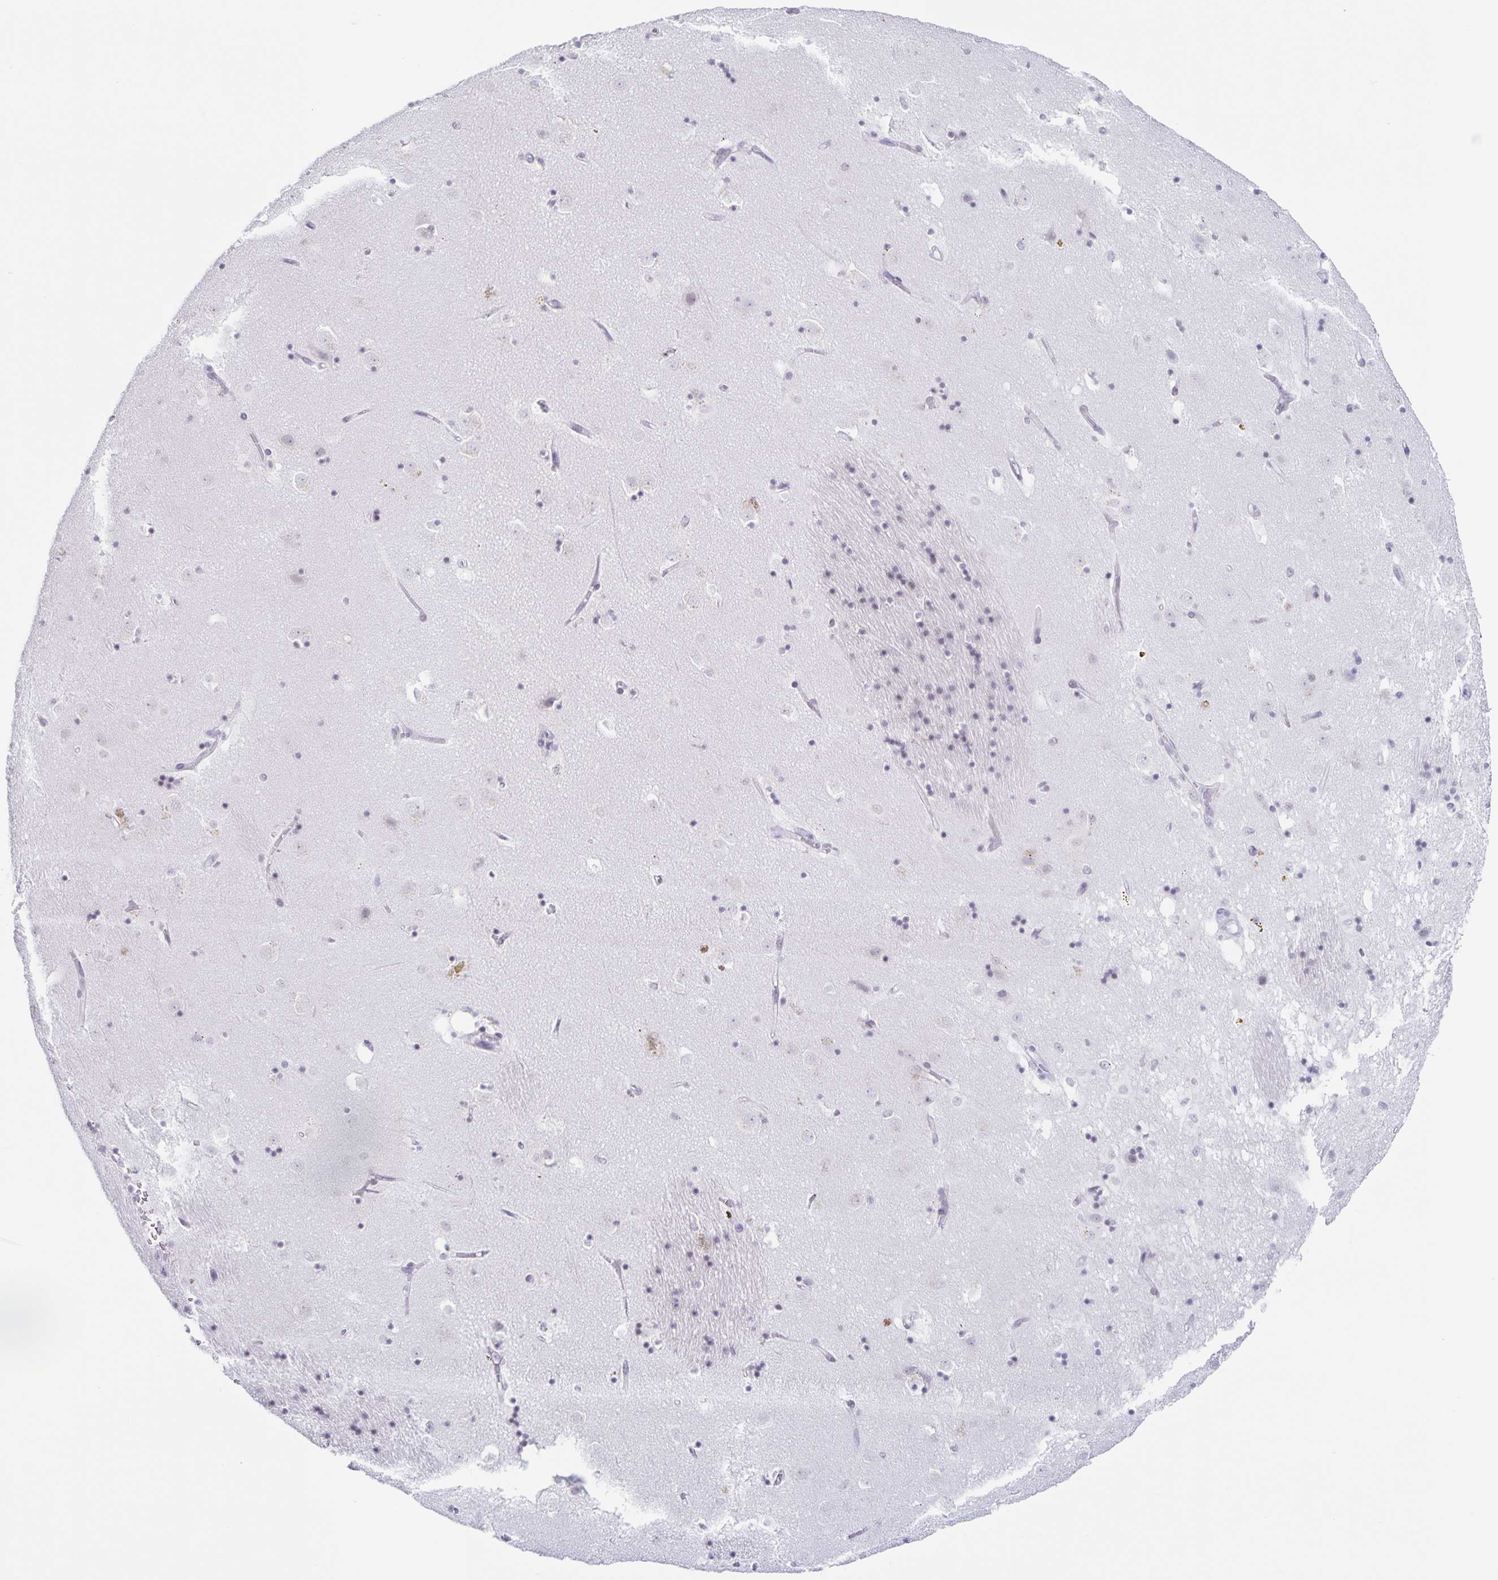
{"staining": {"intensity": "weak", "quantity": "25%-75%", "location": "nuclear"}, "tissue": "caudate", "cell_type": "Glial cells", "image_type": "normal", "snomed": [{"axis": "morphology", "description": "Normal tissue, NOS"}, {"axis": "topography", "description": "Lateral ventricle wall"}], "caption": "An immunohistochemistry (IHC) histopathology image of unremarkable tissue is shown. Protein staining in brown highlights weak nuclear positivity in caudate within glial cells.", "gene": "LCE6A", "patient": {"sex": "male", "age": 58}}